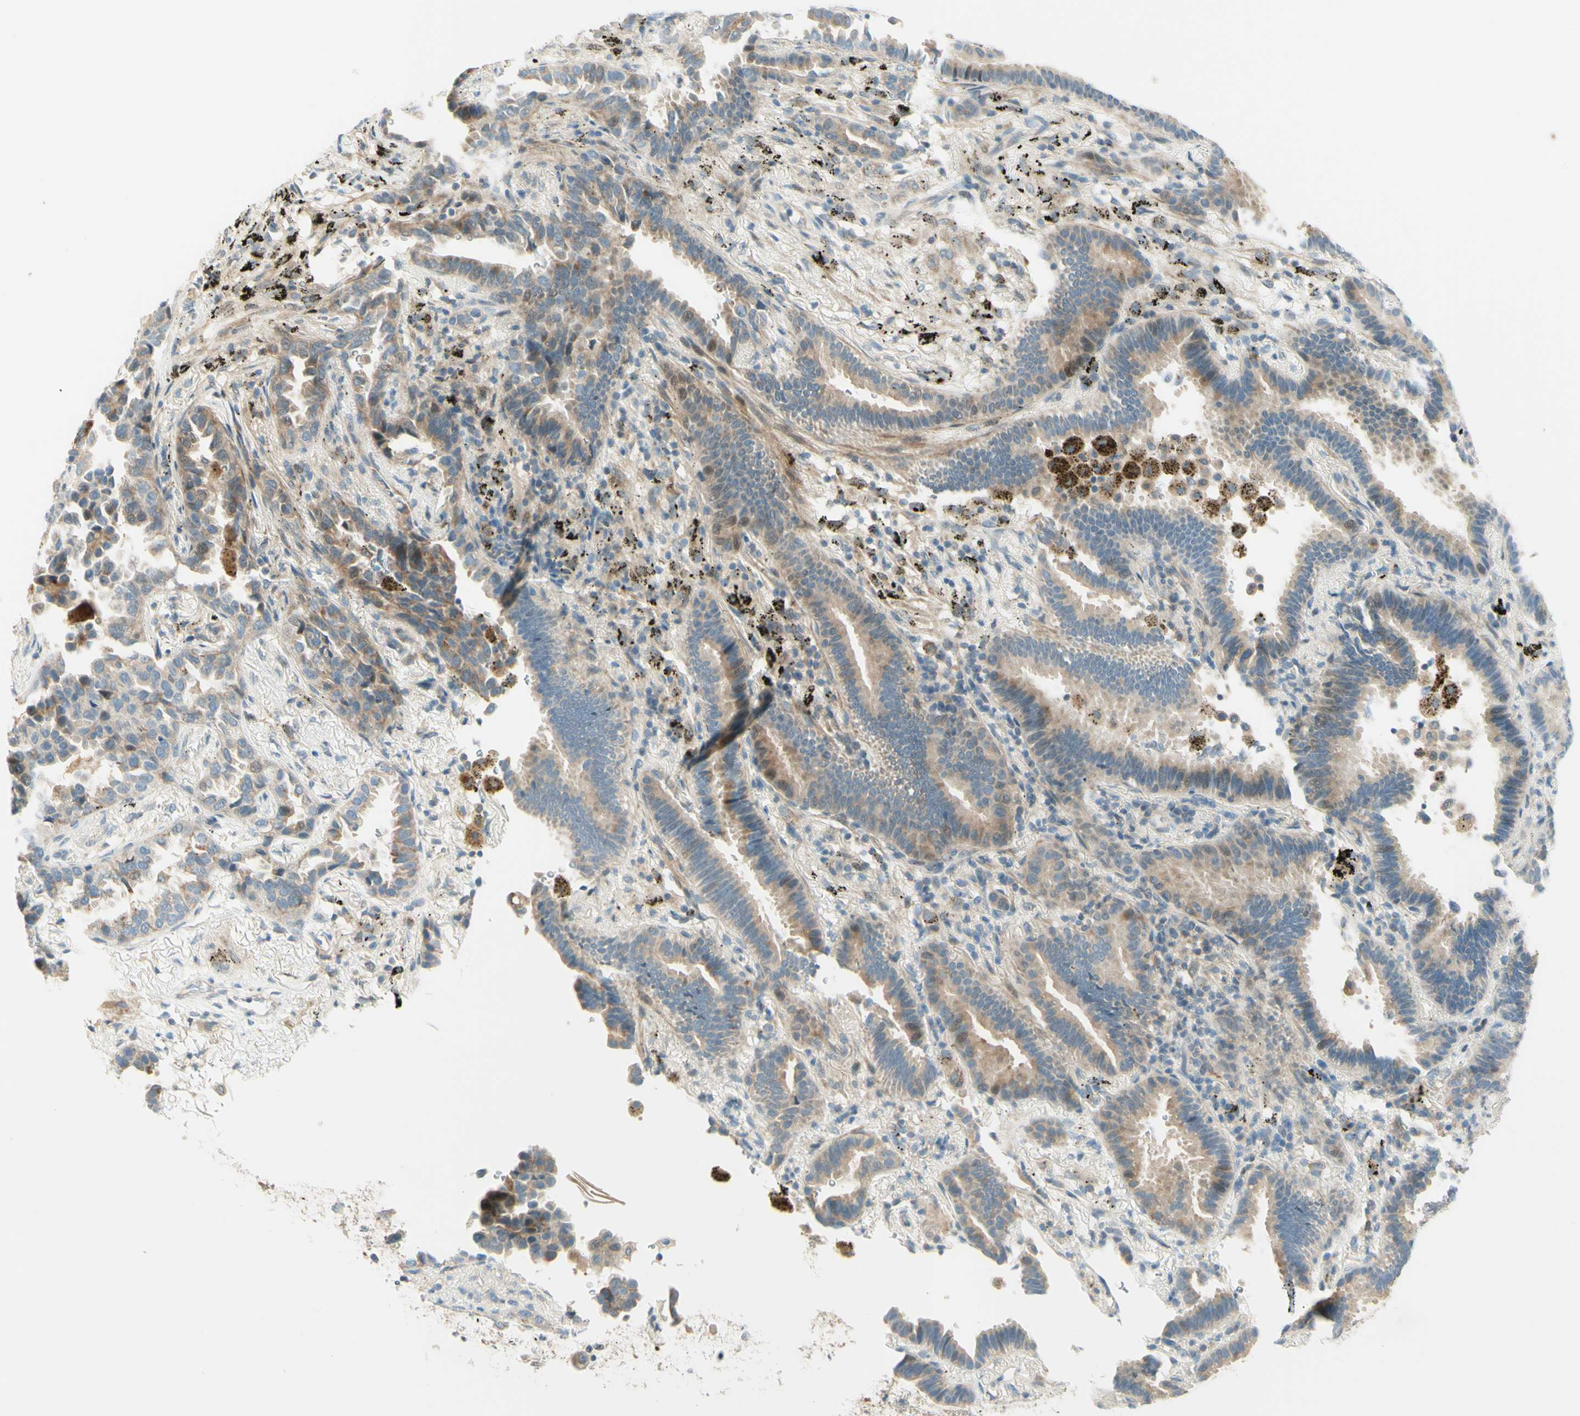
{"staining": {"intensity": "moderate", "quantity": ">75%", "location": "cytoplasmic/membranous"}, "tissue": "lung cancer", "cell_type": "Tumor cells", "image_type": "cancer", "snomed": [{"axis": "morphology", "description": "Normal tissue, NOS"}, {"axis": "morphology", "description": "Adenocarcinoma, NOS"}, {"axis": "topography", "description": "Lung"}], "caption": "Lung adenocarcinoma stained with a protein marker exhibits moderate staining in tumor cells.", "gene": "PROM1", "patient": {"sex": "male", "age": 59}}